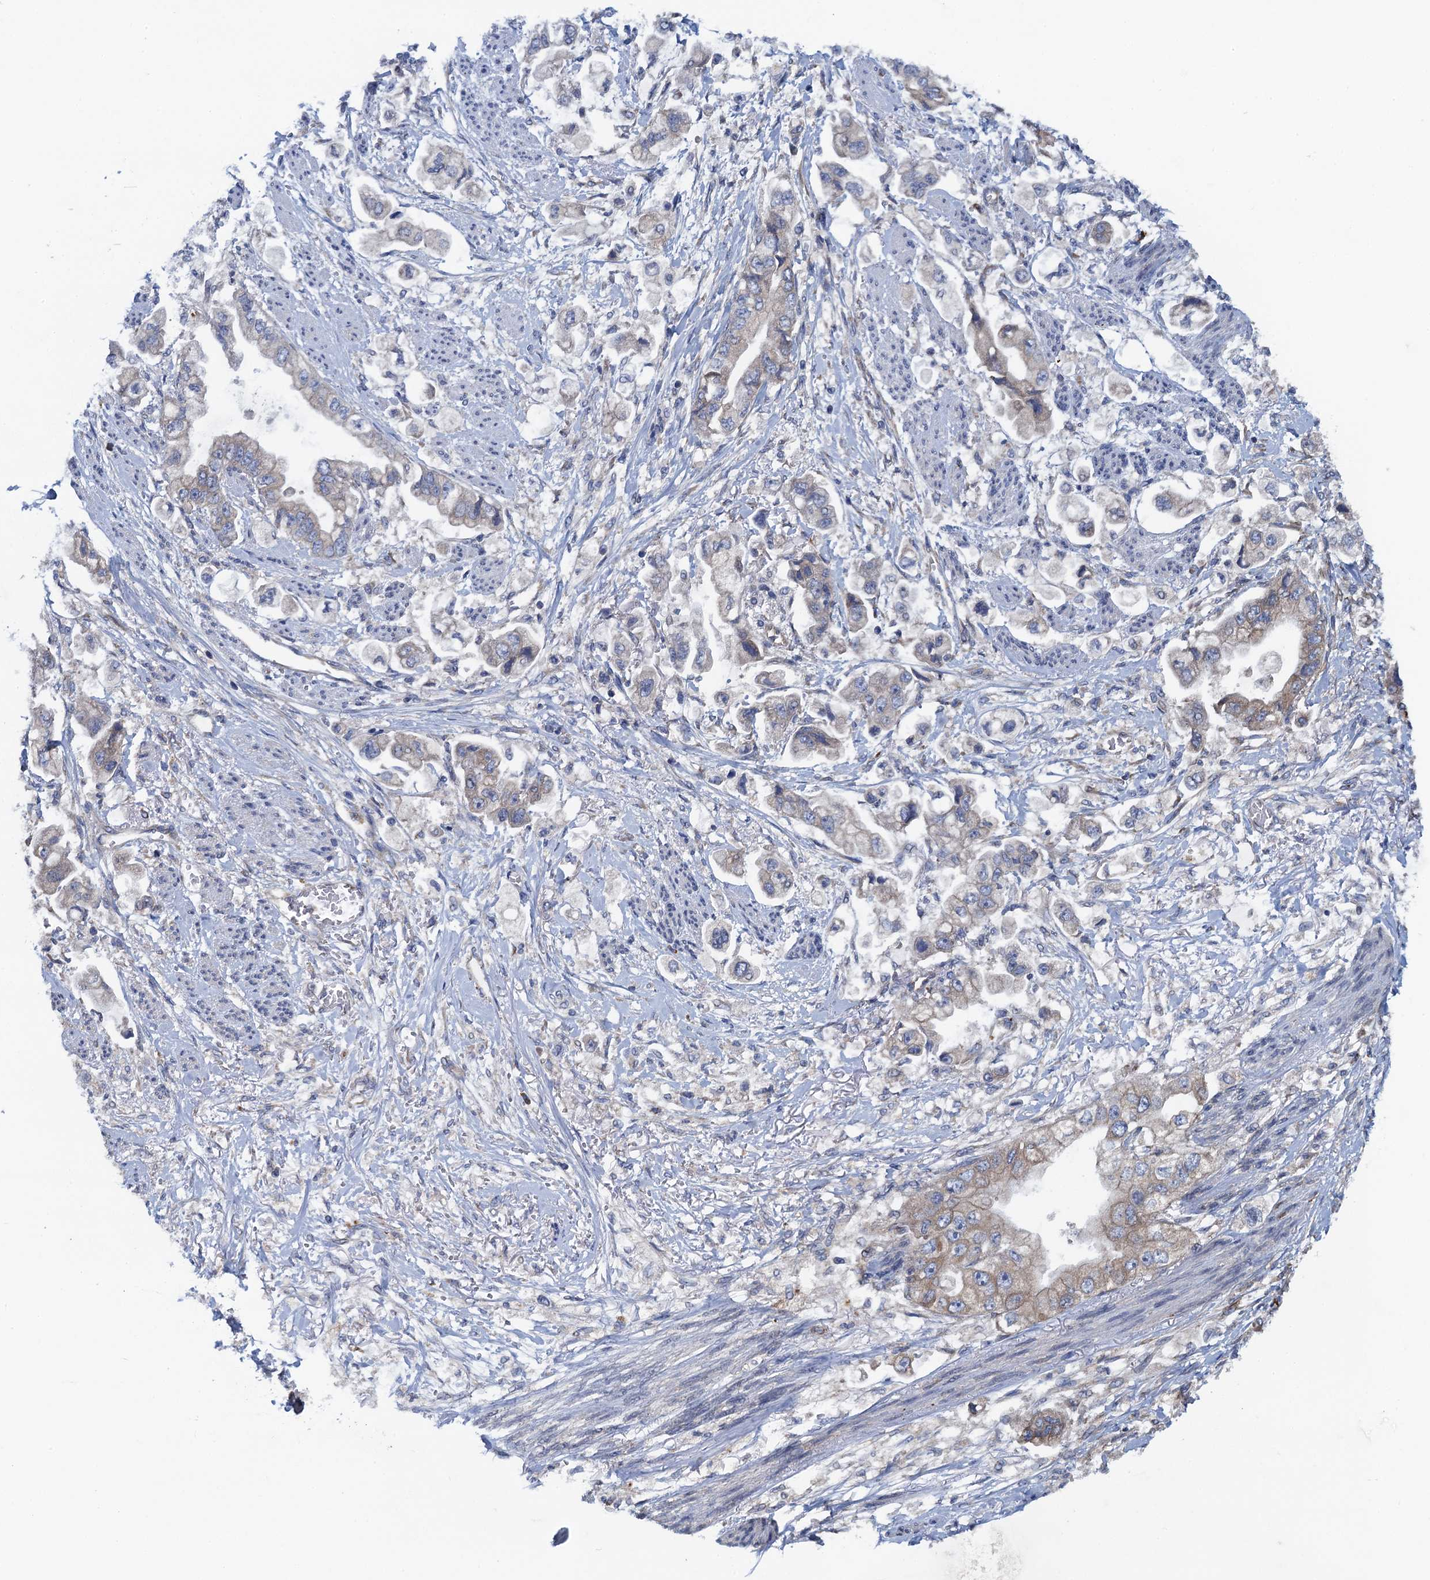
{"staining": {"intensity": "negative", "quantity": "none", "location": "none"}, "tissue": "stomach cancer", "cell_type": "Tumor cells", "image_type": "cancer", "snomed": [{"axis": "morphology", "description": "Adenocarcinoma, NOS"}, {"axis": "topography", "description": "Stomach"}], "caption": "Immunohistochemistry (IHC) image of neoplastic tissue: stomach cancer stained with DAB exhibits no significant protein staining in tumor cells.", "gene": "ADCY9", "patient": {"sex": "male", "age": 62}}